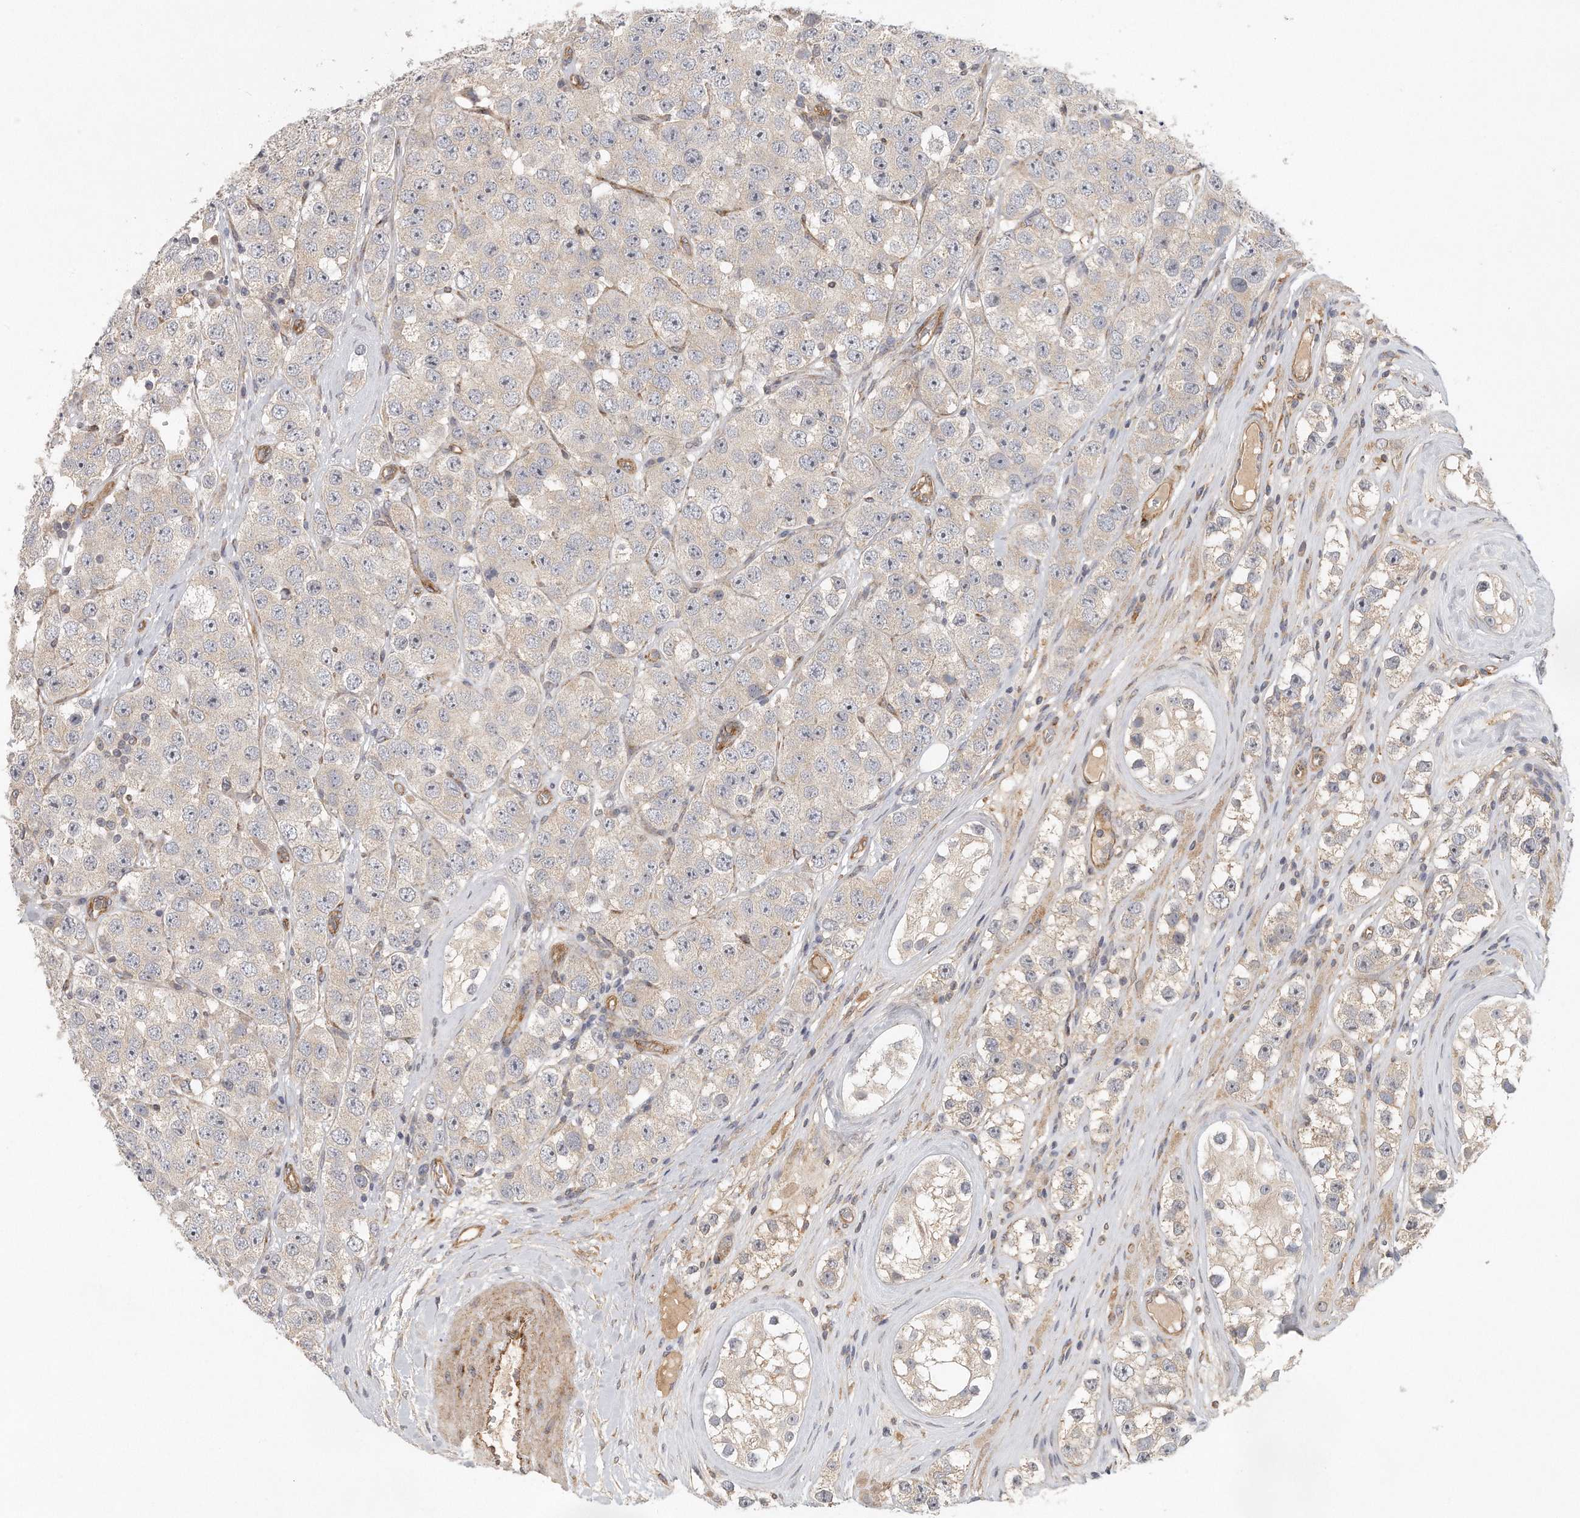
{"staining": {"intensity": "negative", "quantity": "none", "location": "none"}, "tissue": "testis cancer", "cell_type": "Tumor cells", "image_type": "cancer", "snomed": [{"axis": "morphology", "description": "Seminoma, NOS"}, {"axis": "topography", "description": "Testis"}], "caption": "Human testis cancer (seminoma) stained for a protein using immunohistochemistry shows no expression in tumor cells.", "gene": "MTERF4", "patient": {"sex": "male", "age": 28}}